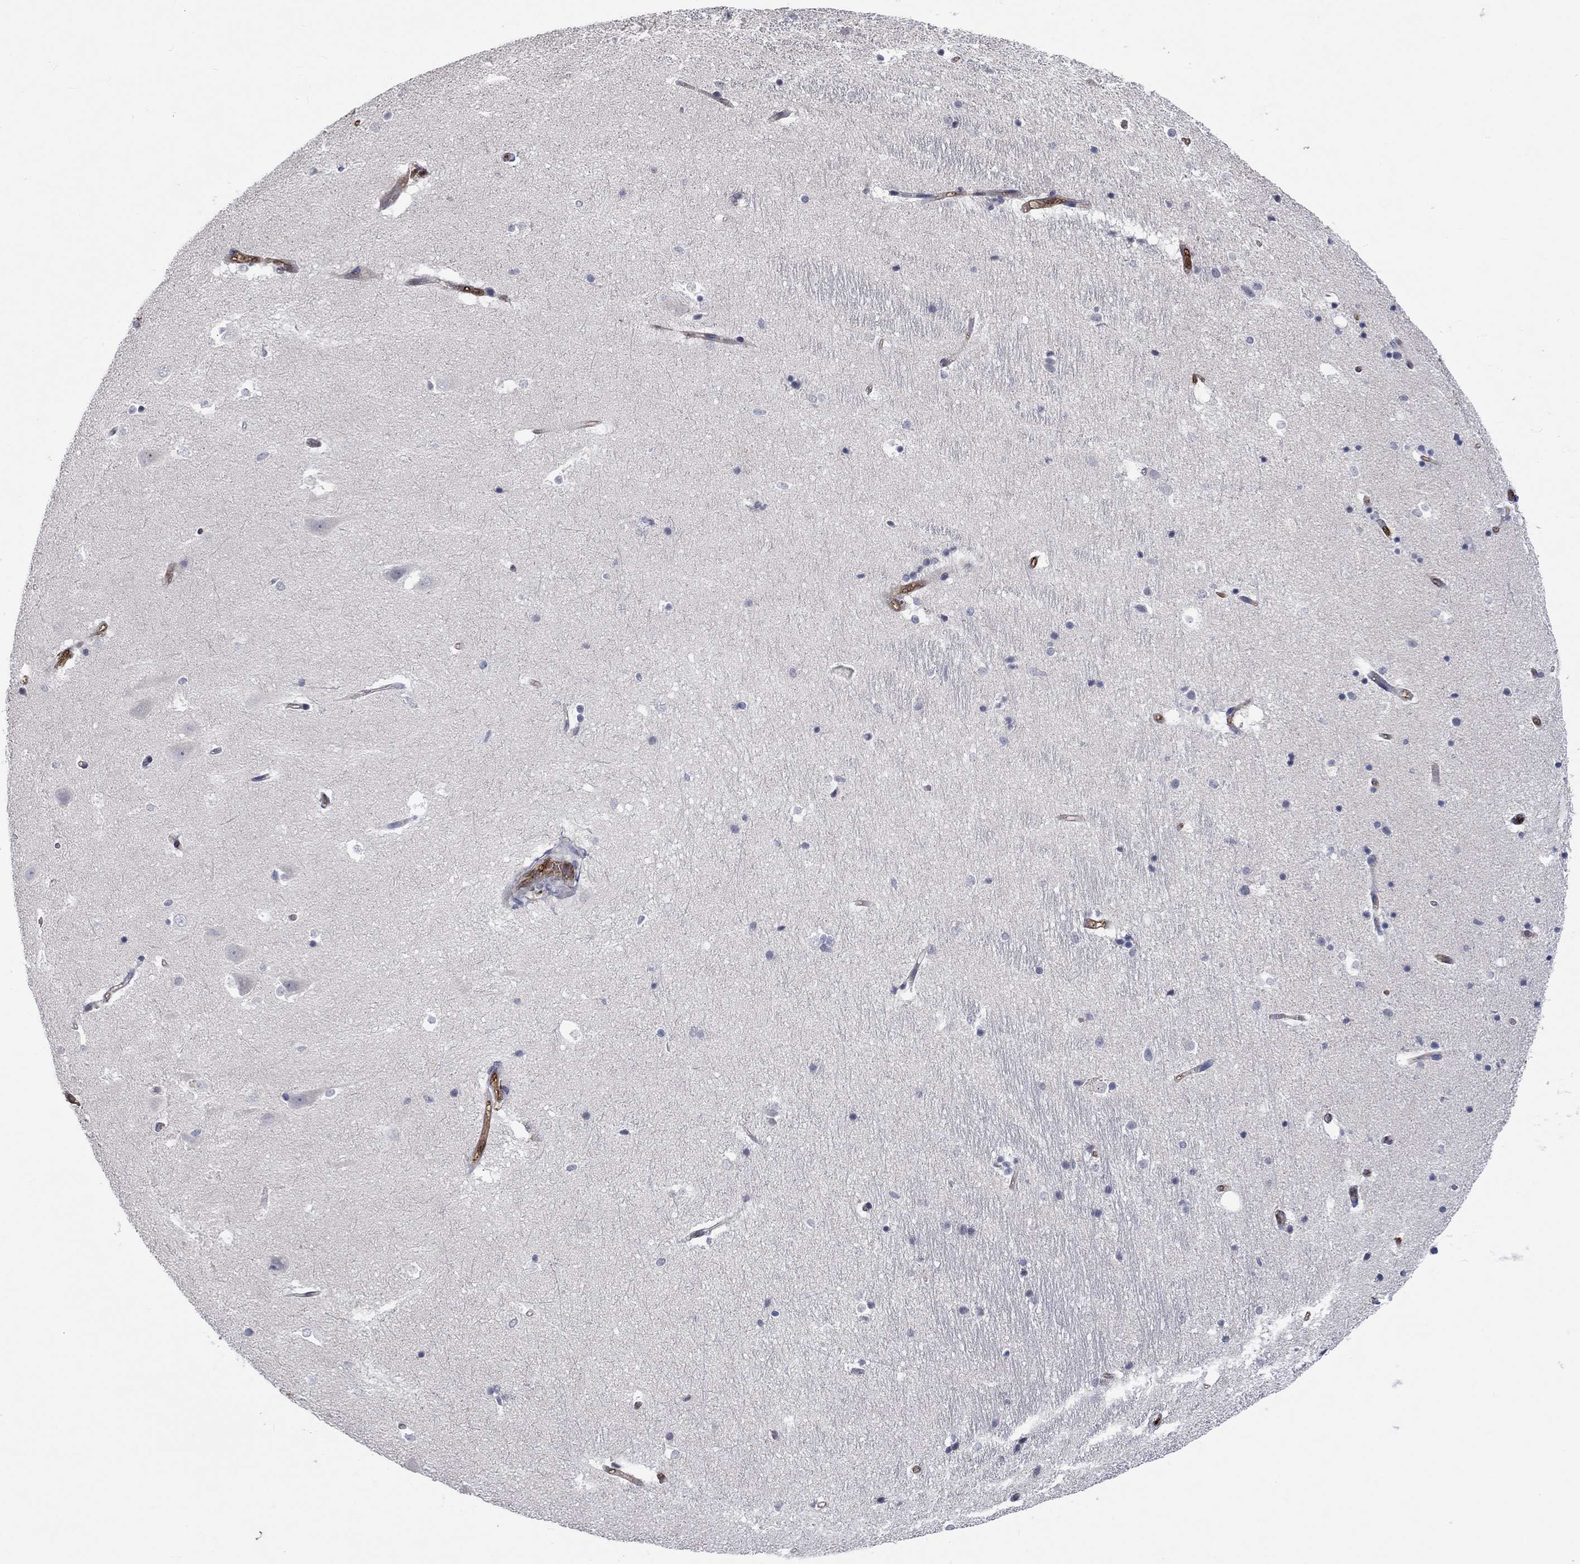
{"staining": {"intensity": "negative", "quantity": "none", "location": "none"}, "tissue": "hippocampus", "cell_type": "Glial cells", "image_type": "normal", "snomed": [{"axis": "morphology", "description": "Normal tissue, NOS"}, {"axis": "topography", "description": "Hippocampus"}], "caption": "Image shows no significant protein expression in glial cells of unremarkable hippocampus.", "gene": "TGM2", "patient": {"sex": "male", "age": 44}}